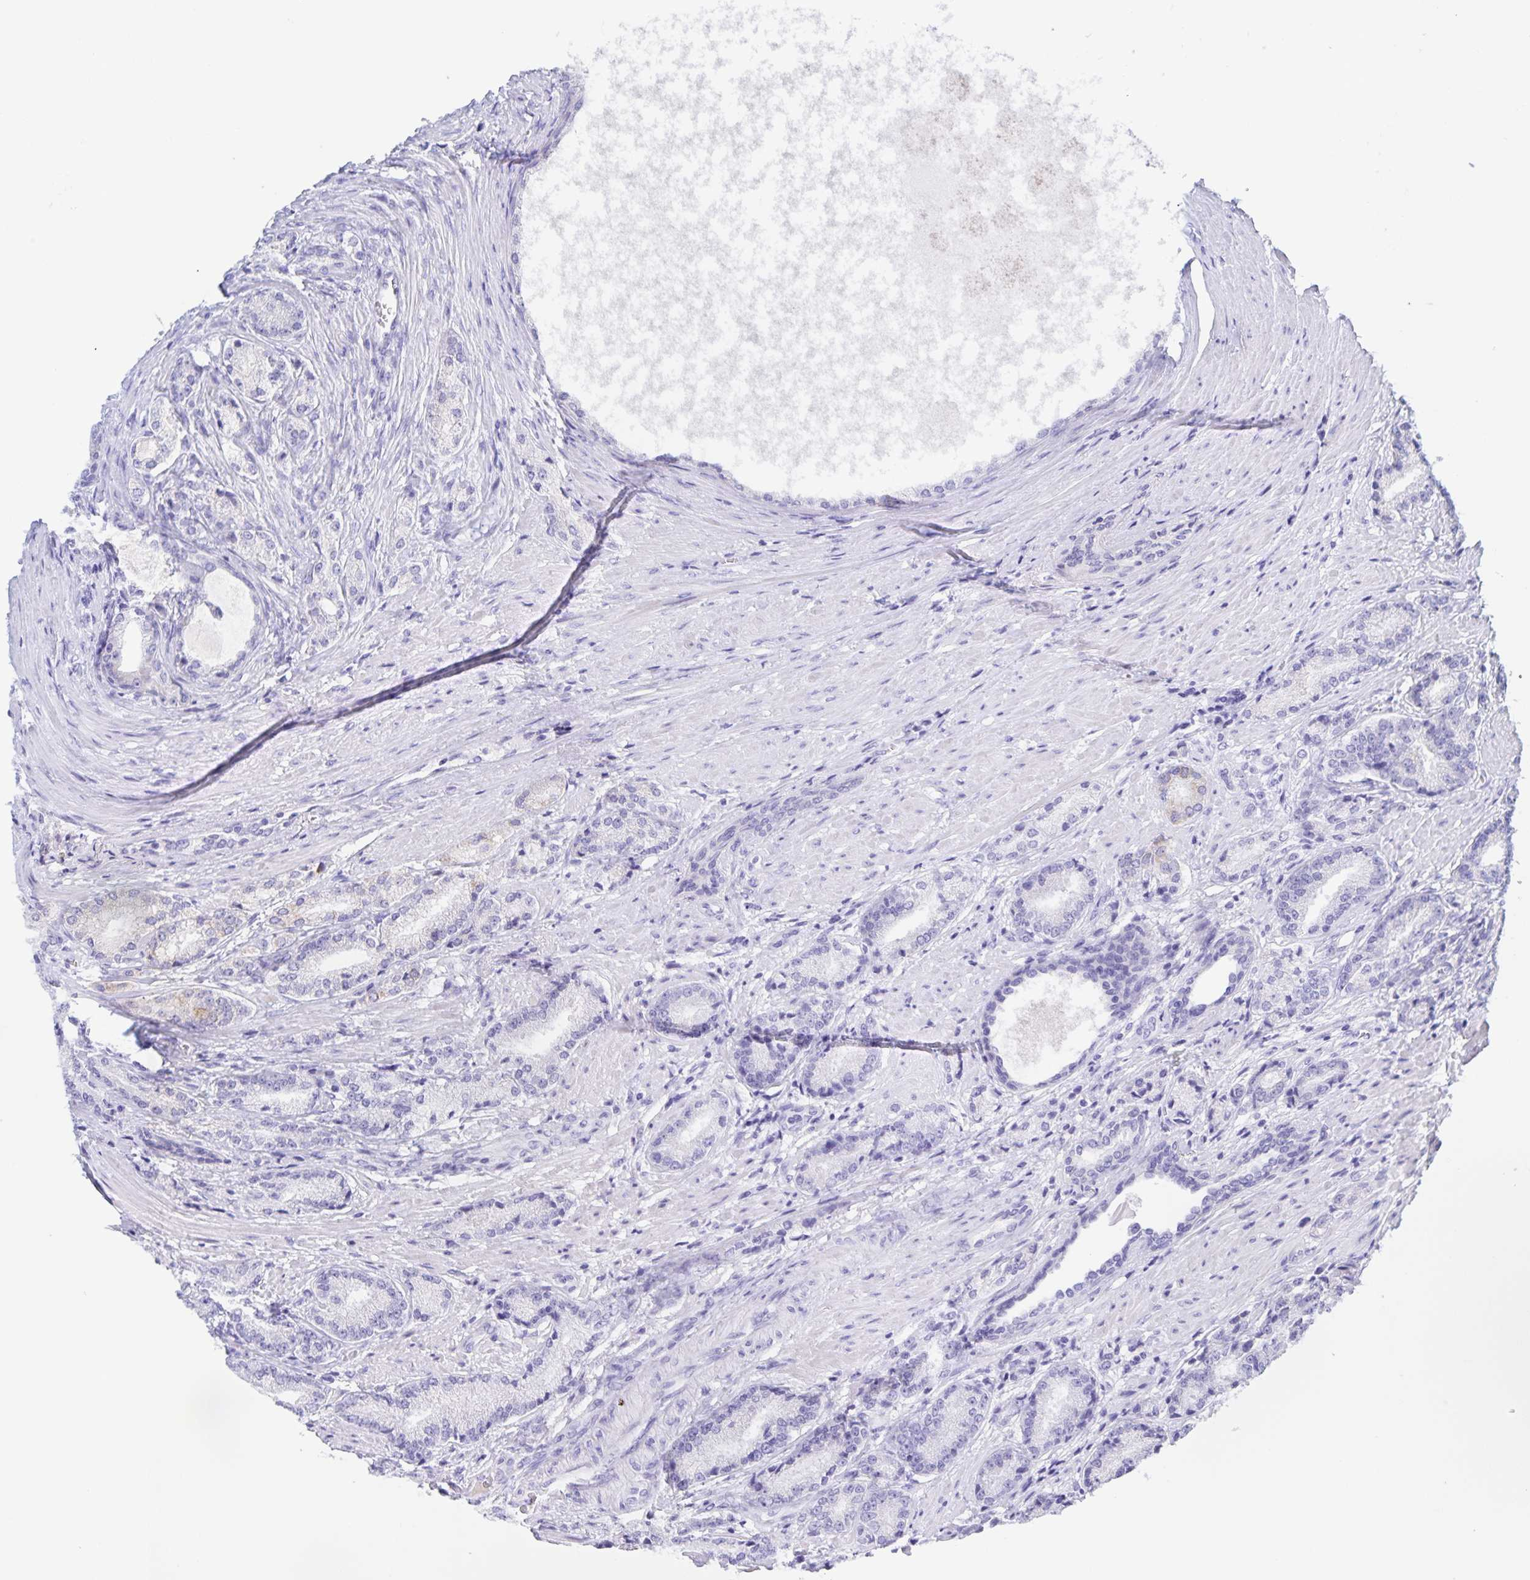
{"staining": {"intensity": "negative", "quantity": "none", "location": "none"}, "tissue": "prostate cancer", "cell_type": "Tumor cells", "image_type": "cancer", "snomed": [{"axis": "morphology", "description": "Adenocarcinoma, High grade"}, {"axis": "topography", "description": "Prostate and seminal vesicle, NOS"}], "caption": "Immunohistochemical staining of high-grade adenocarcinoma (prostate) displays no significant positivity in tumor cells.", "gene": "CATSPER4", "patient": {"sex": "male", "age": 61}}